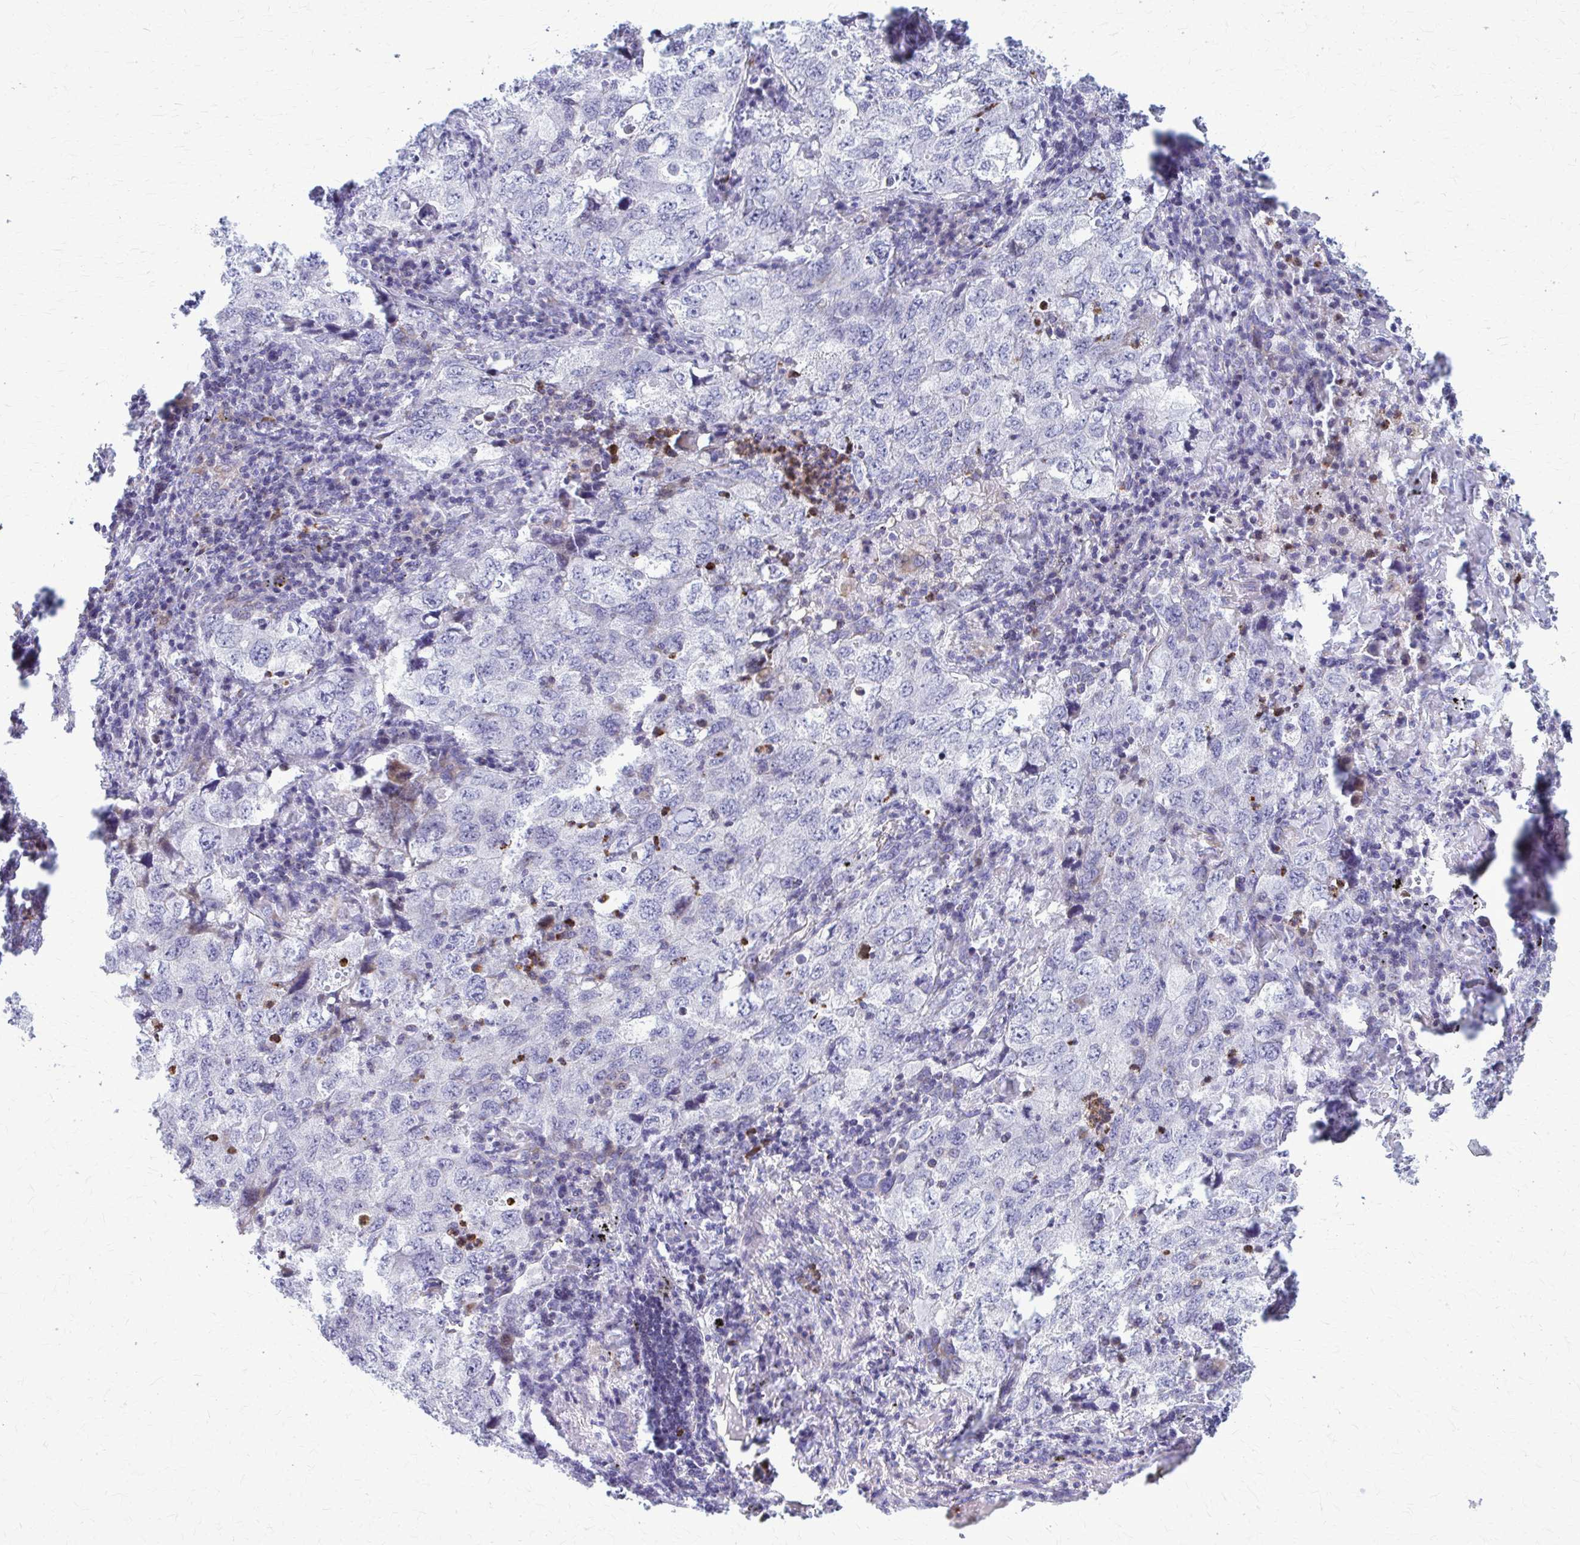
{"staining": {"intensity": "negative", "quantity": "none", "location": "none"}, "tissue": "lung cancer", "cell_type": "Tumor cells", "image_type": "cancer", "snomed": [{"axis": "morphology", "description": "Adenocarcinoma, NOS"}, {"axis": "topography", "description": "Lung"}], "caption": "High magnification brightfield microscopy of lung adenocarcinoma stained with DAB (brown) and counterstained with hematoxylin (blue): tumor cells show no significant positivity.", "gene": "PEDS1", "patient": {"sex": "female", "age": 57}}